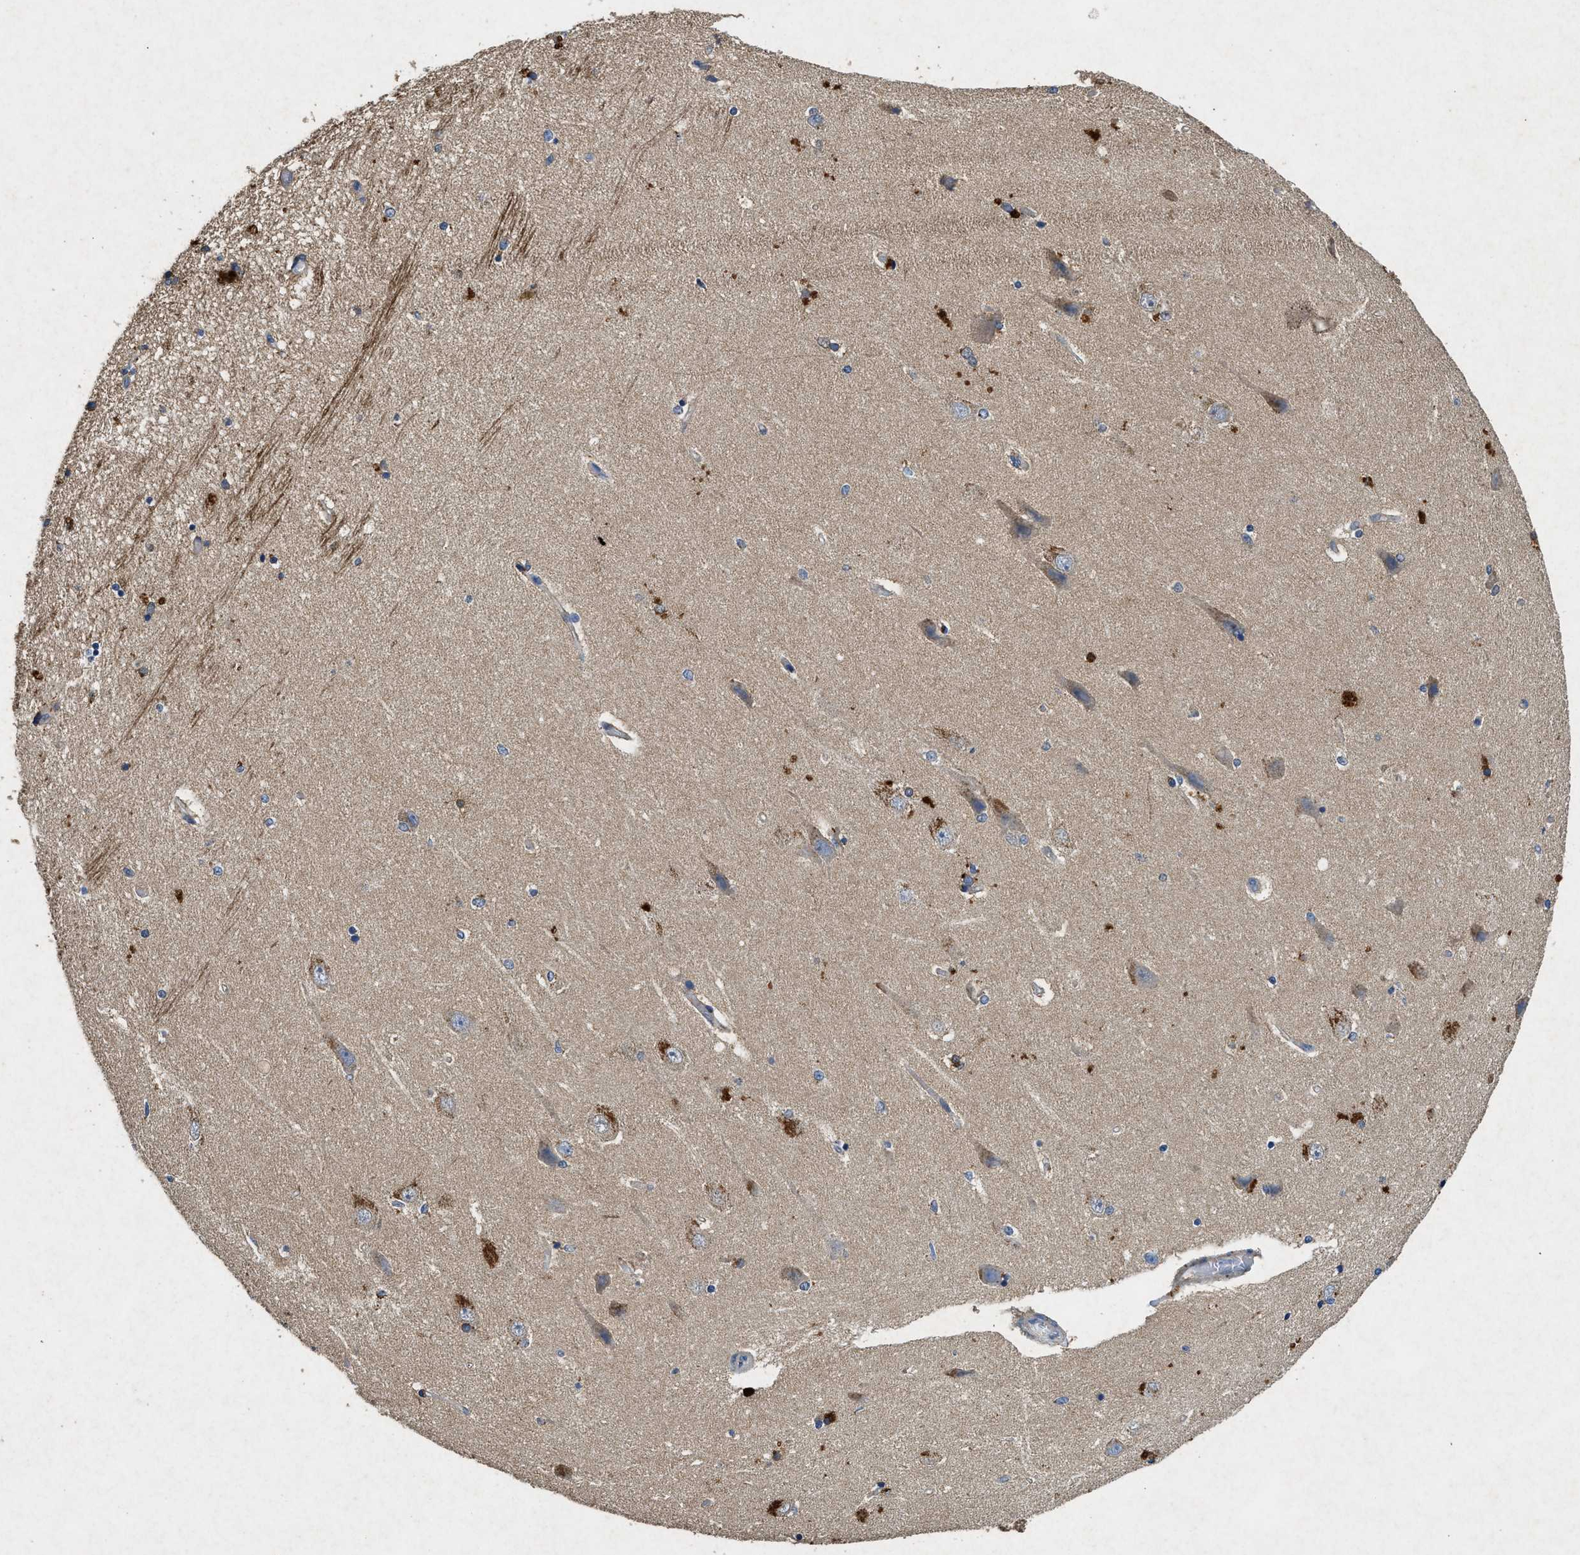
{"staining": {"intensity": "moderate", "quantity": "25%-75%", "location": "cytoplasmic/membranous"}, "tissue": "hippocampus", "cell_type": "Glial cells", "image_type": "normal", "snomed": [{"axis": "morphology", "description": "Normal tissue, NOS"}, {"axis": "topography", "description": "Hippocampus"}], "caption": "A brown stain labels moderate cytoplasmic/membranous positivity of a protein in glial cells of unremarkable hippocampus.", "gene": "CDK15", "patient": {"sex": "female", "age": 54}}